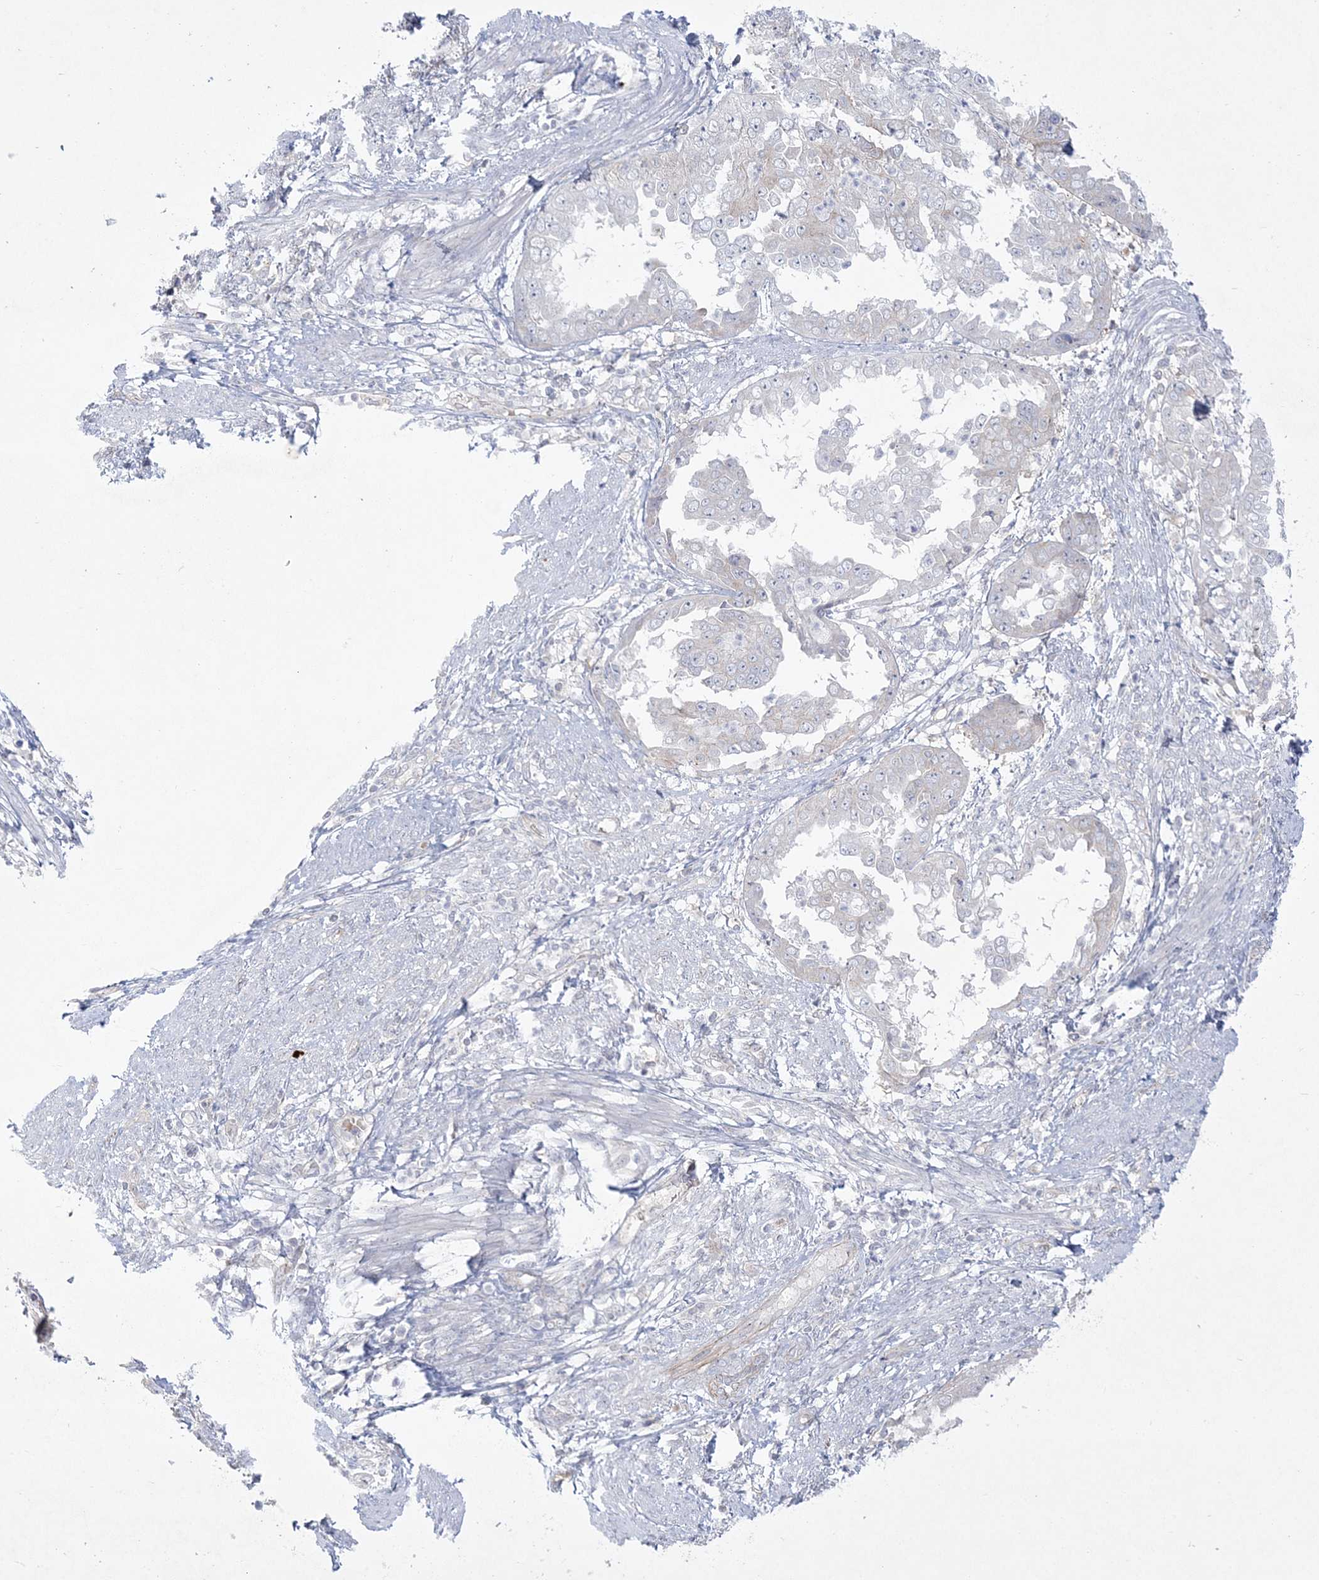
{"staining": {"intensity": "negative", "quantity": "none", "location": "none"}, "tissue": "endometrial cancer", "cell_type": "Tumor cells", "image_type": "cancer", "snomed": [{"axis": "morphology", "description": "Adenocarcinoma, NOS"}, {"axis": "topography", "description": "Endometrium"}], "caption": "The histopathology image demonstrates no significant expression in tumor cells of adenocarcinoma (endometrial).", "gene": "ADAMTS12", "patient": {"sex": "female", "age": 85}}